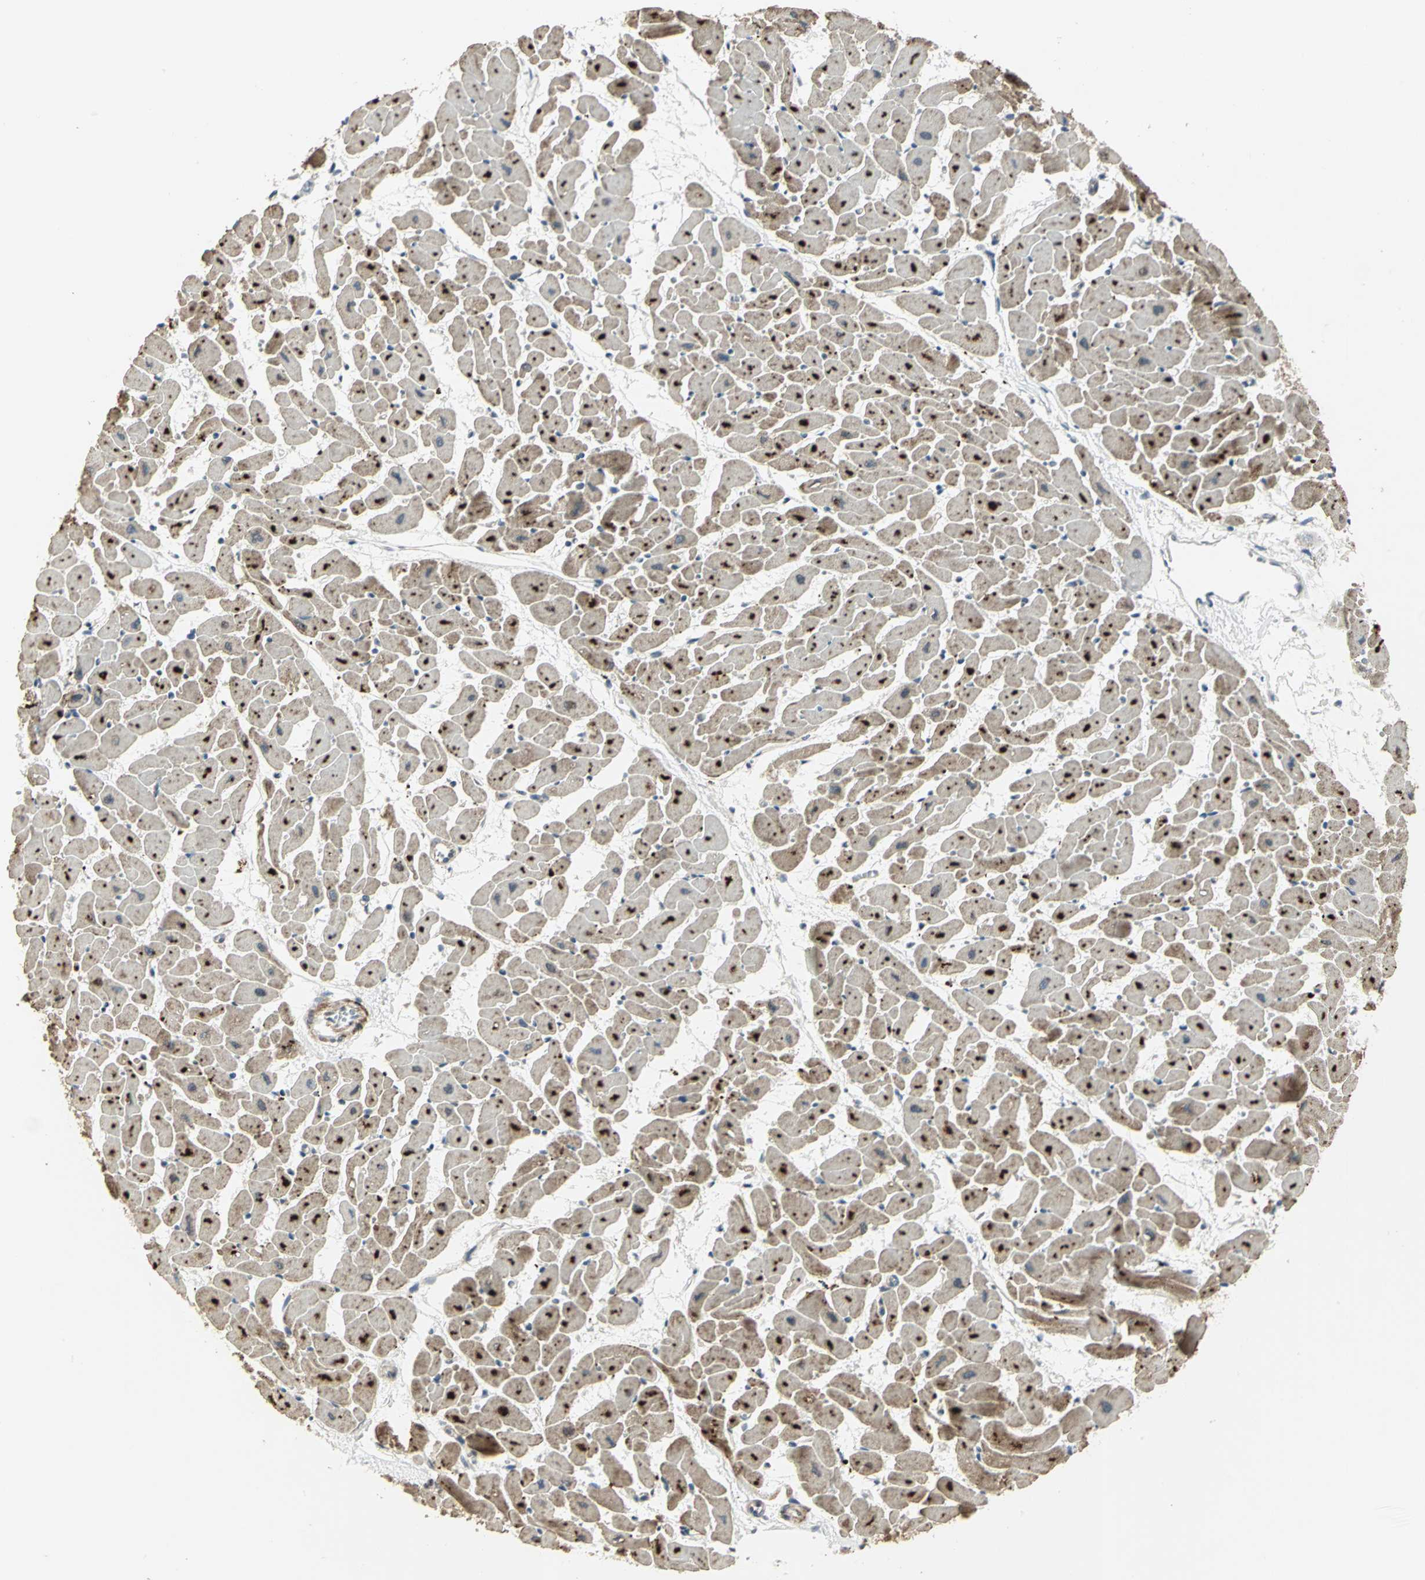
{"staining": {"intensity": "strong", "quantity": "25%-75%", "location": "cytoplasmic/membranous"}, "tissue": "heart muscle", "cell_type": "Cardiomyocytes", "image_type": "normal", "snomed": [{"axis": "morphology", "description": "Normal tissue, NOS"}, {"axis": "topography", "description": "Heart"}], "caption": "Immunohistochemical staining of benign human heart muscle displays 25%-75% levels of strong cytoplasmic/membranous protein positivity in approximately 25%-75% of cardiomyocytes.", "gene": "PLAGL2", "patient": {"sex": "female", "age": 19}}